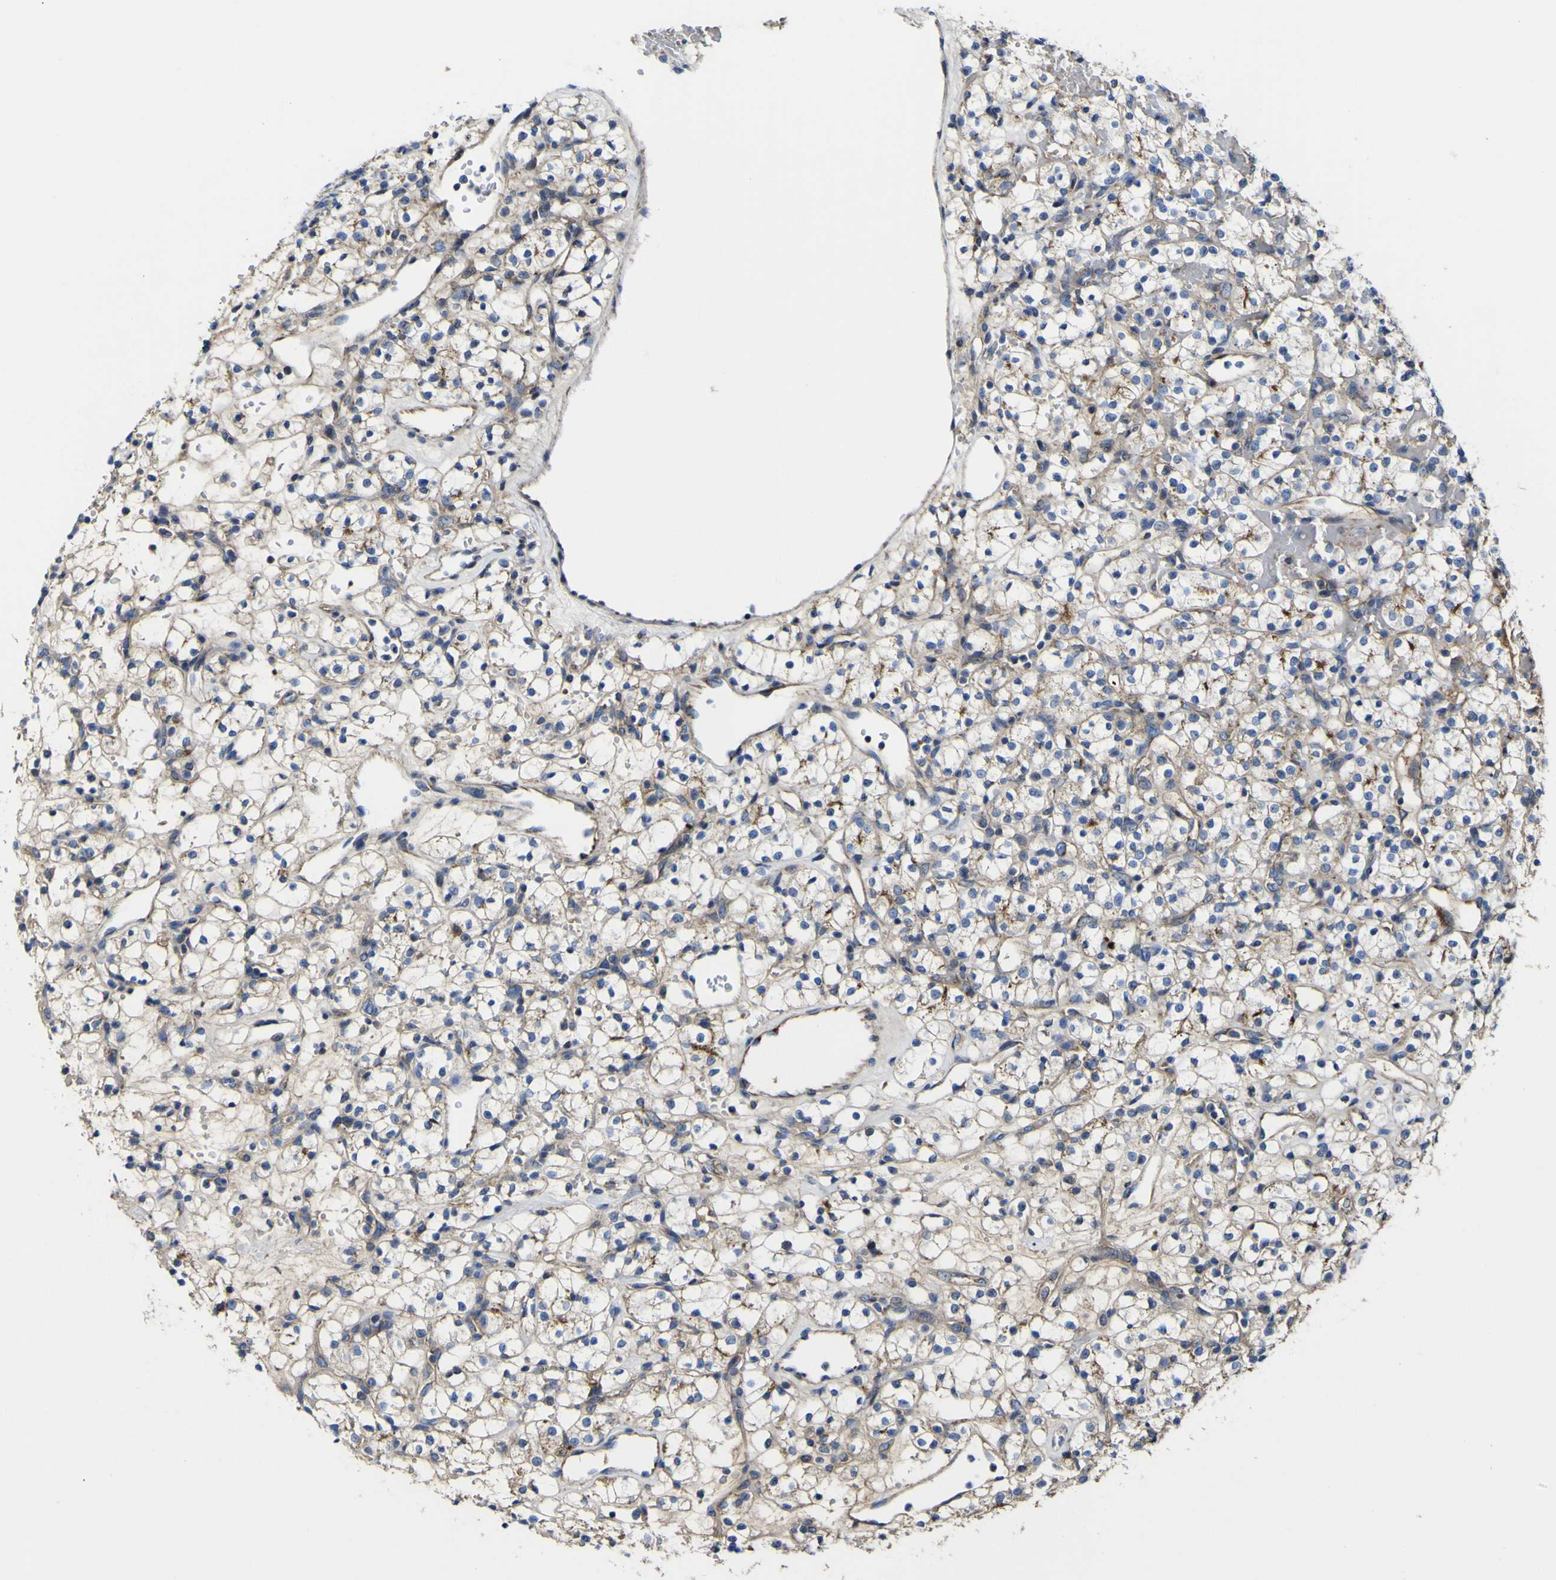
{"staining": {"intensity": "weak", "quantity": "25%-75%", "location": "cytoplasmic/membranous"}, "tissue": "renal cancer", "cell_type": "Tumor cells", "image_type": "cancer", "snomed": [{"axis": "morphology", "description": "Adenocarcinoma, NOS"}, {"axis": "topography", "description": "Kidney"}], "caption": "About 25%-75% of tumor cells in adenocarcinoma (renal) show weak cytoplasmic/membranous protein expression as visualized by brown immunohistochemical staining.", "gene": "CCDC90B", "patient": {"sex": "female", "age": 60}}